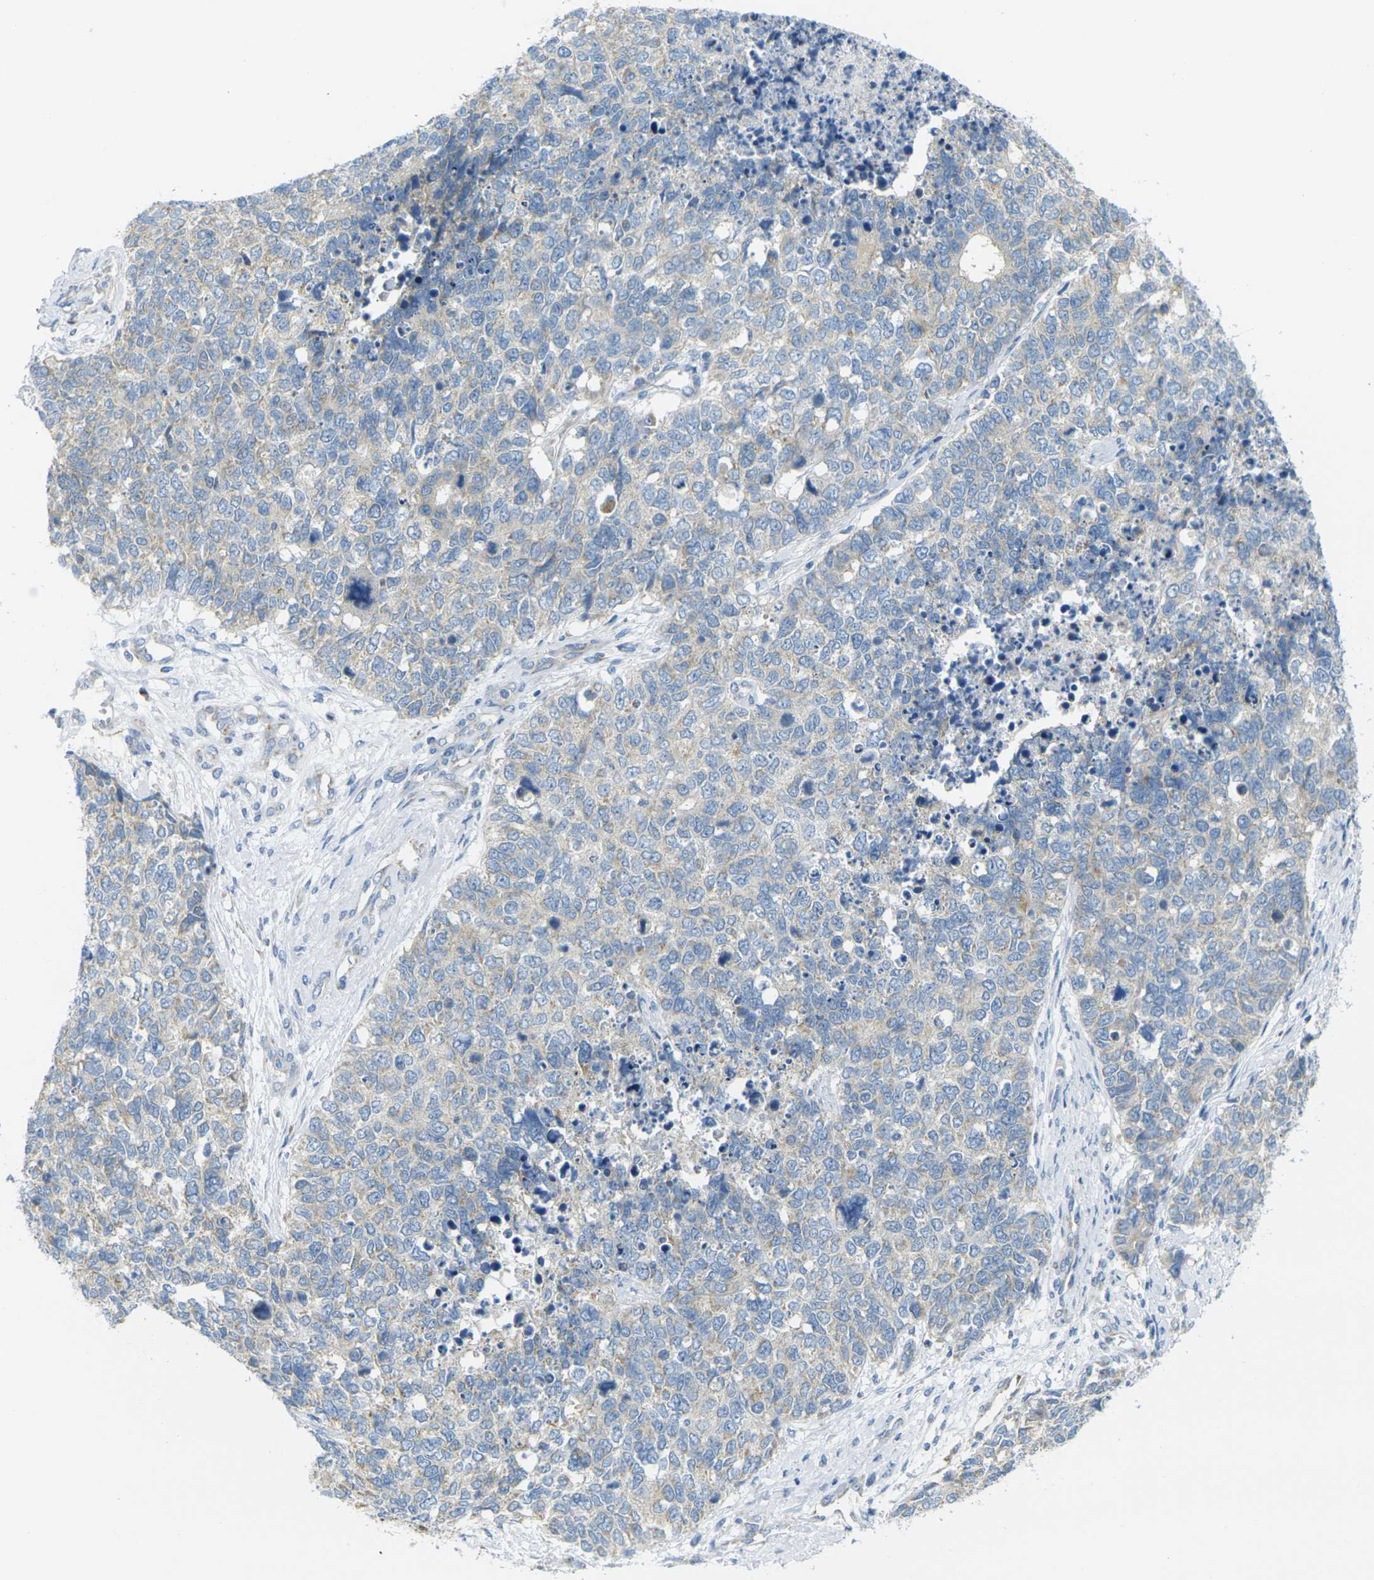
{"staining": {"intensity": "weak", "quantity": "<25%", "location": "cytoplasmic/membranous"}, "tissue": "cervical cancer", "cell_type": "Tumor cells", "image_type": "cancer", "snomed": [{"axis": "morphology", "description": "Squamous cell carcinoma, NOS"}, {"axis": "topography", "description": "Cervix"}], "caption": "Immunohistochemistry (IHC) photomicrograph of cervical cancer stained for a protein (brown), which reveals no positivity in tumor cells. (DAB (3,3'-diaminobenzidine) immunohistochemistry visualized using brightfield microscopy, high magnification).", "gene": "PARD6B", "patient": {"sex": "female", "age": 63}}